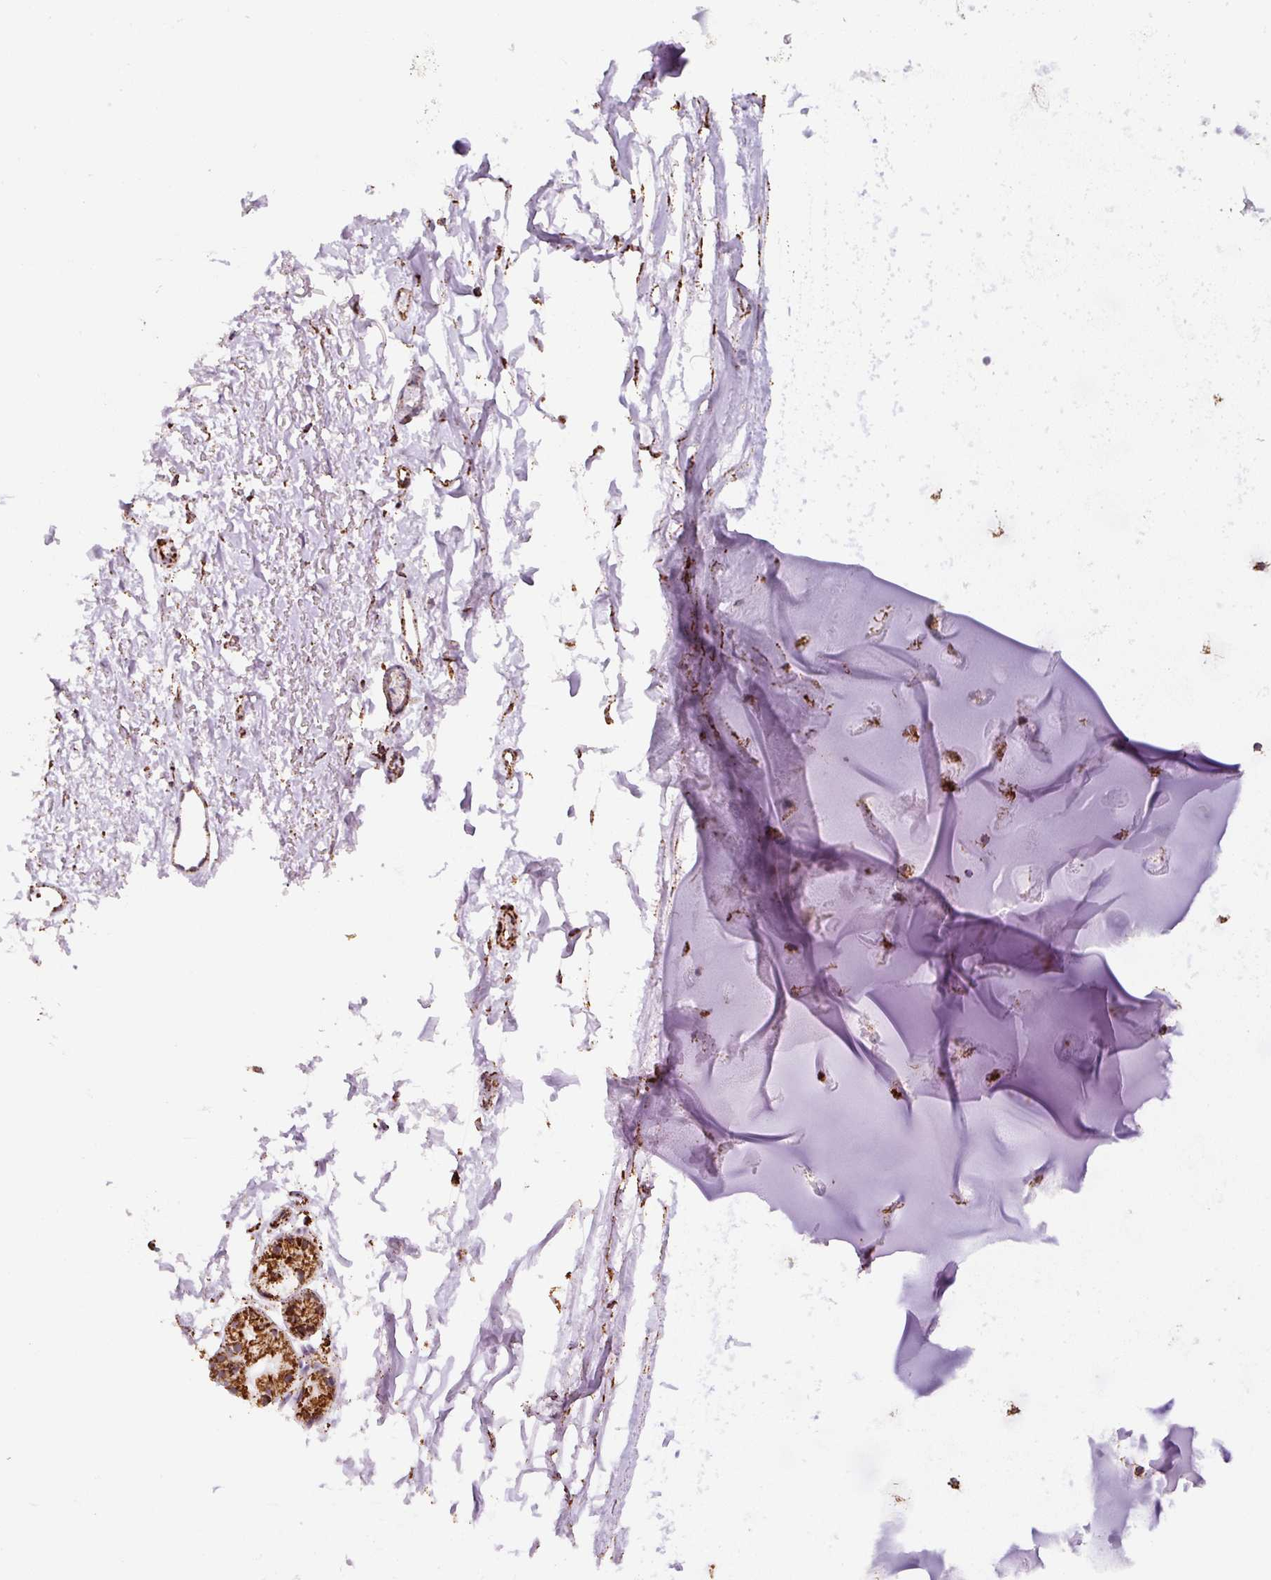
{"staining": {"intensity": "moderate", "quantity": ">75%", "location": "cytoplasmic/membranous"}, "tissue": "soft tissue", "cell_type": "Chondrocytes", "image_type": "normal", "snomed": [{"axis": "morphology", "description": "Normal tissue, NOS"}, {"axis": "topography", "description": "Cartilage tissue"}, {"axis": "topography", "description": "Nasopharynx"}], "caption": "Chondrocytes display medium levels of moderate cytoplasmic/membranous staining in about >75% of cells in unremarkable human soft tissue.", "gene": "ATP5F1A", "patient": {"sex": "male", "age": 56}}